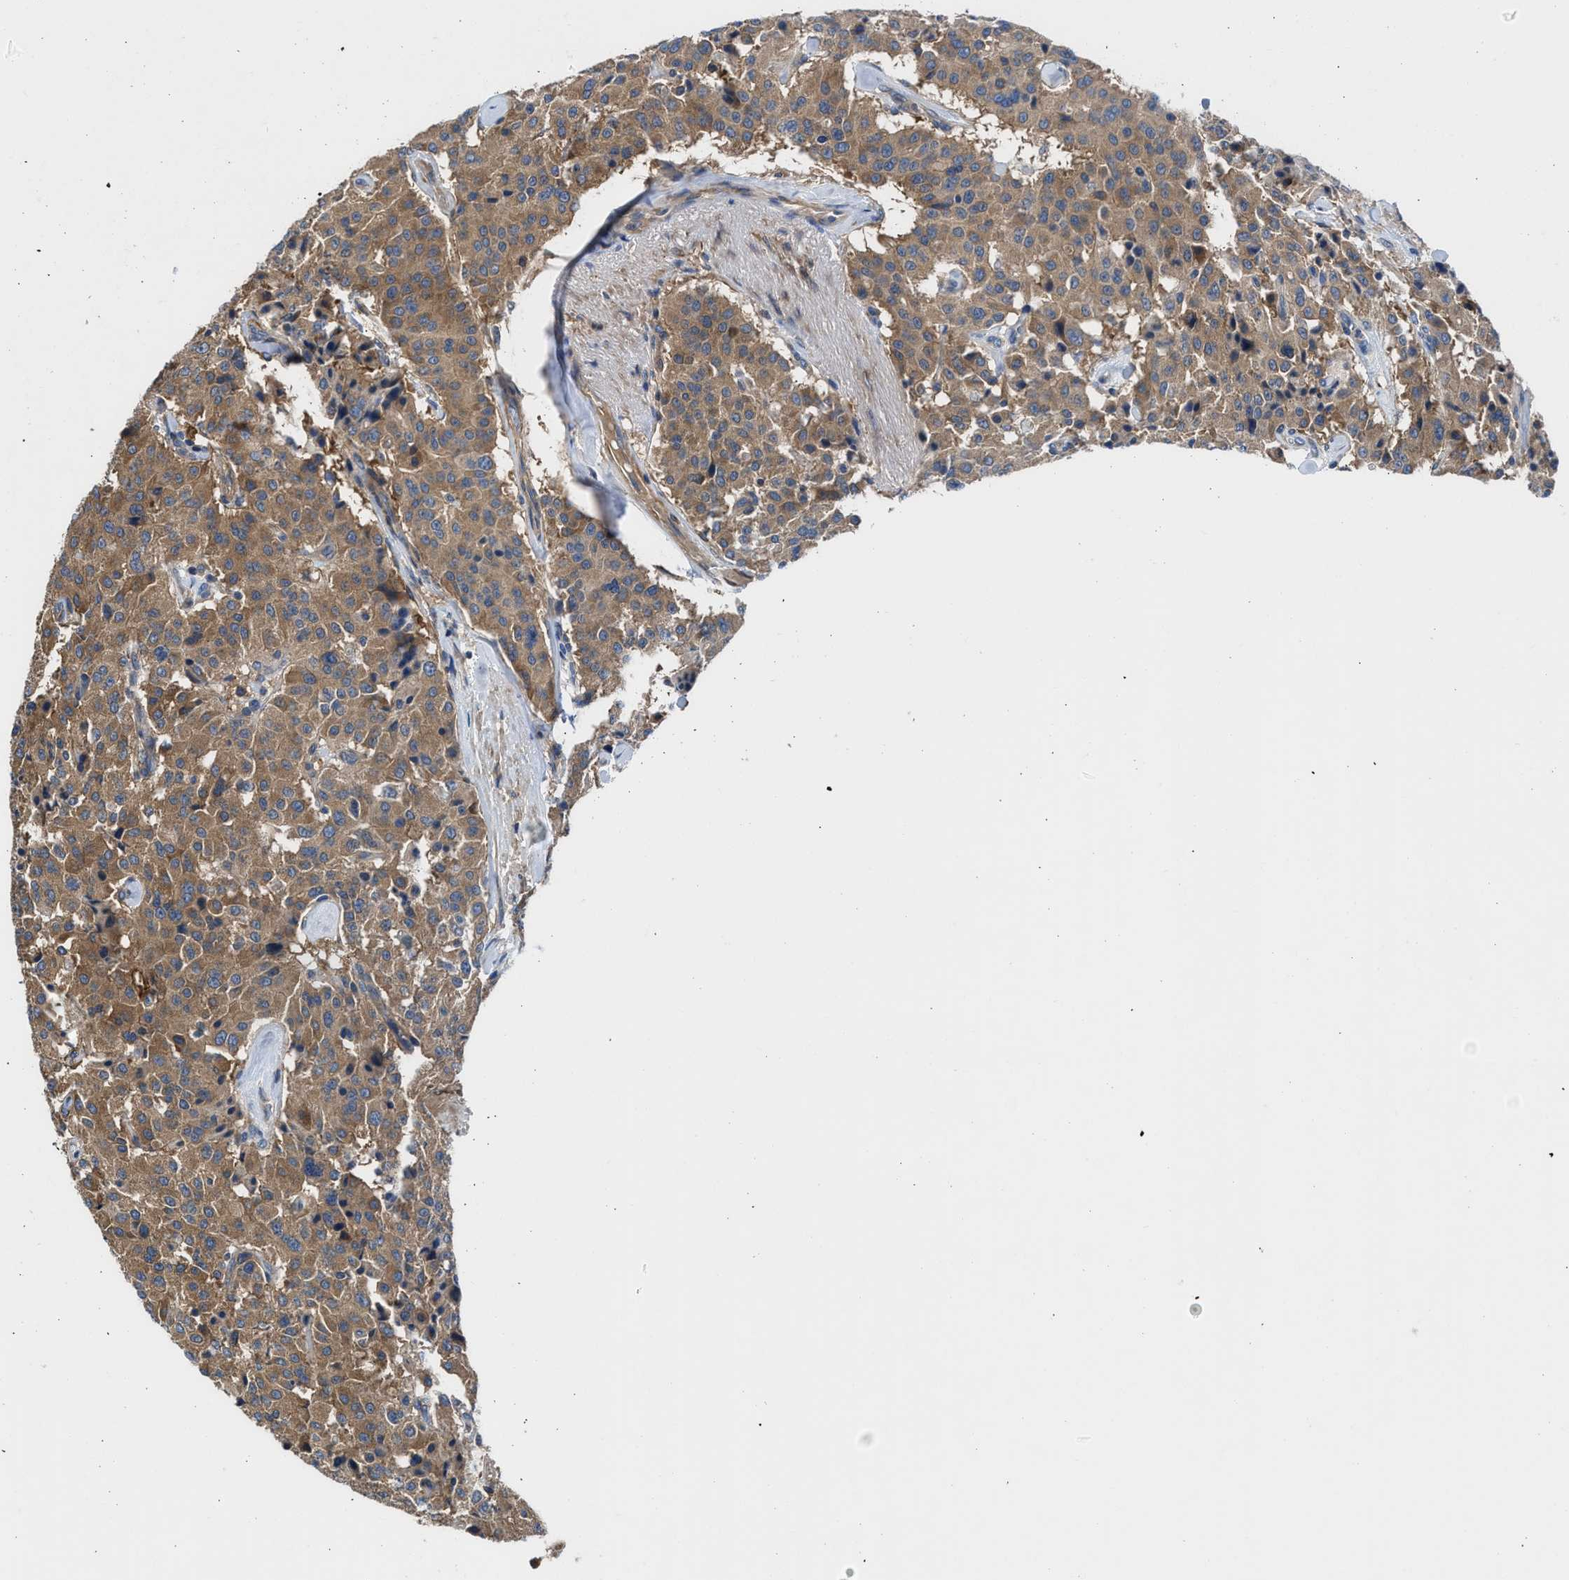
{"staining": {"intensity": "moderate", "quantity": ">75%", "location": "cytoplasmic/membranous"}, "tissue": "carcinoid", "cell_type": "Tumor cells", "image_type": "cancer", "snomed": [{"axis": "morphology", "description": "Carcinoid, malignant, NOS"}, {"axis": "topography", "description": "Lung"}], "caption": "Human malignant carcinoid stained with a protein marker shows moderate staining in tumor cells.", "gene": "CHKB", "patient": {"sex": "male", "age": 30}}